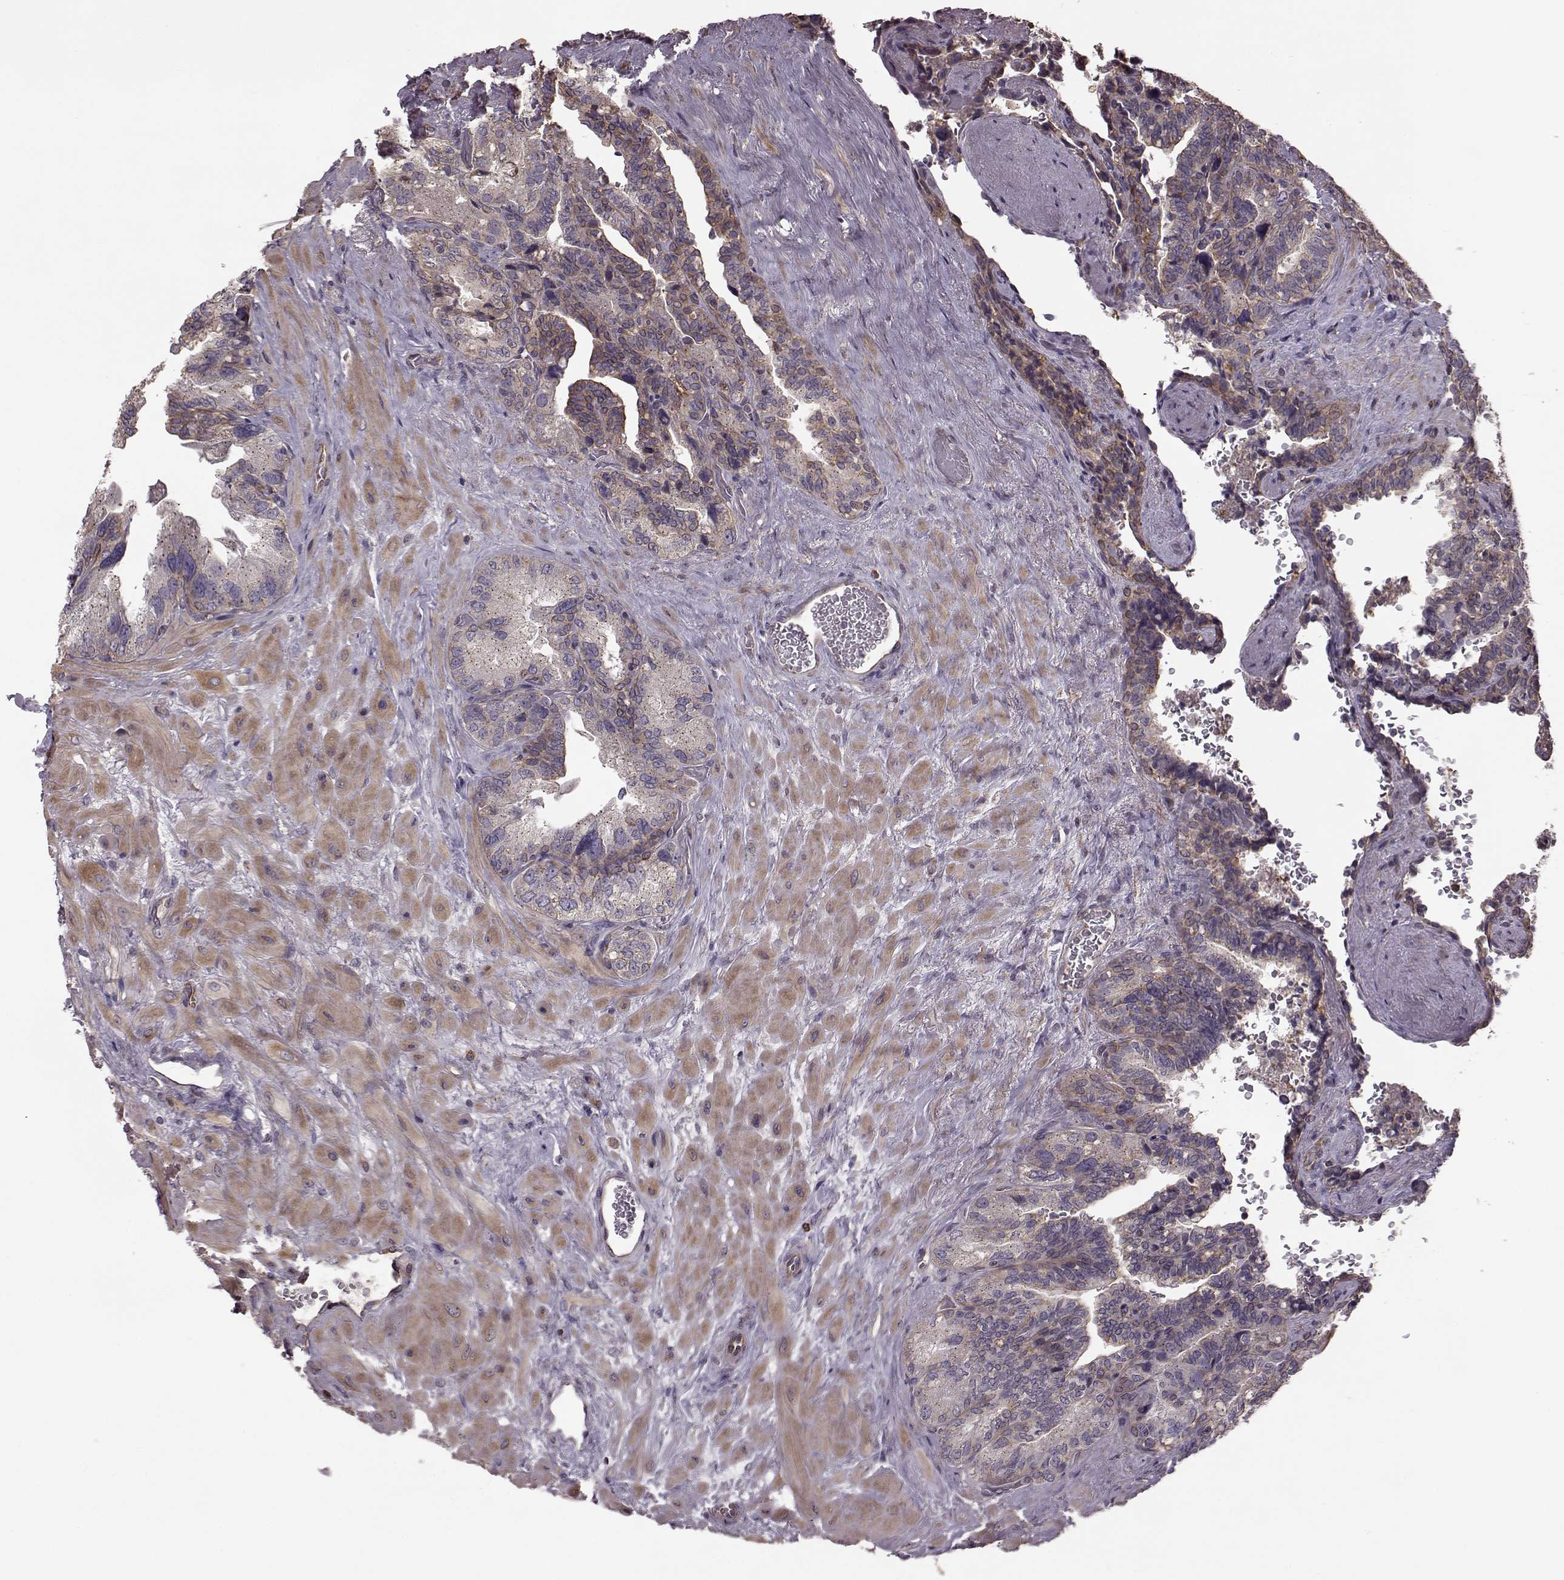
{"staining": {"intensity": "weak", "quantity": ">75%", "location": "cytoplasmic/membranous"}, "tissue": "seminal vesicle", "cell_type": "Glandular cells", "image_type": "normal", "snomed": [{"axis": "morphology", "description": "Normal tissue, NOS"}, {"axis": "topography", "description": "Seminal veicle"}], "caption": "Glandular cells reveal low levels of weak cytoplasmic/membranous staining in approximately >75% of cells in unremarkable human seminal vesicle. (IHC, brightfield microscopy, high magnification).", "gene": "NTF3", "patient": {"sex": "male", "age": 69}}